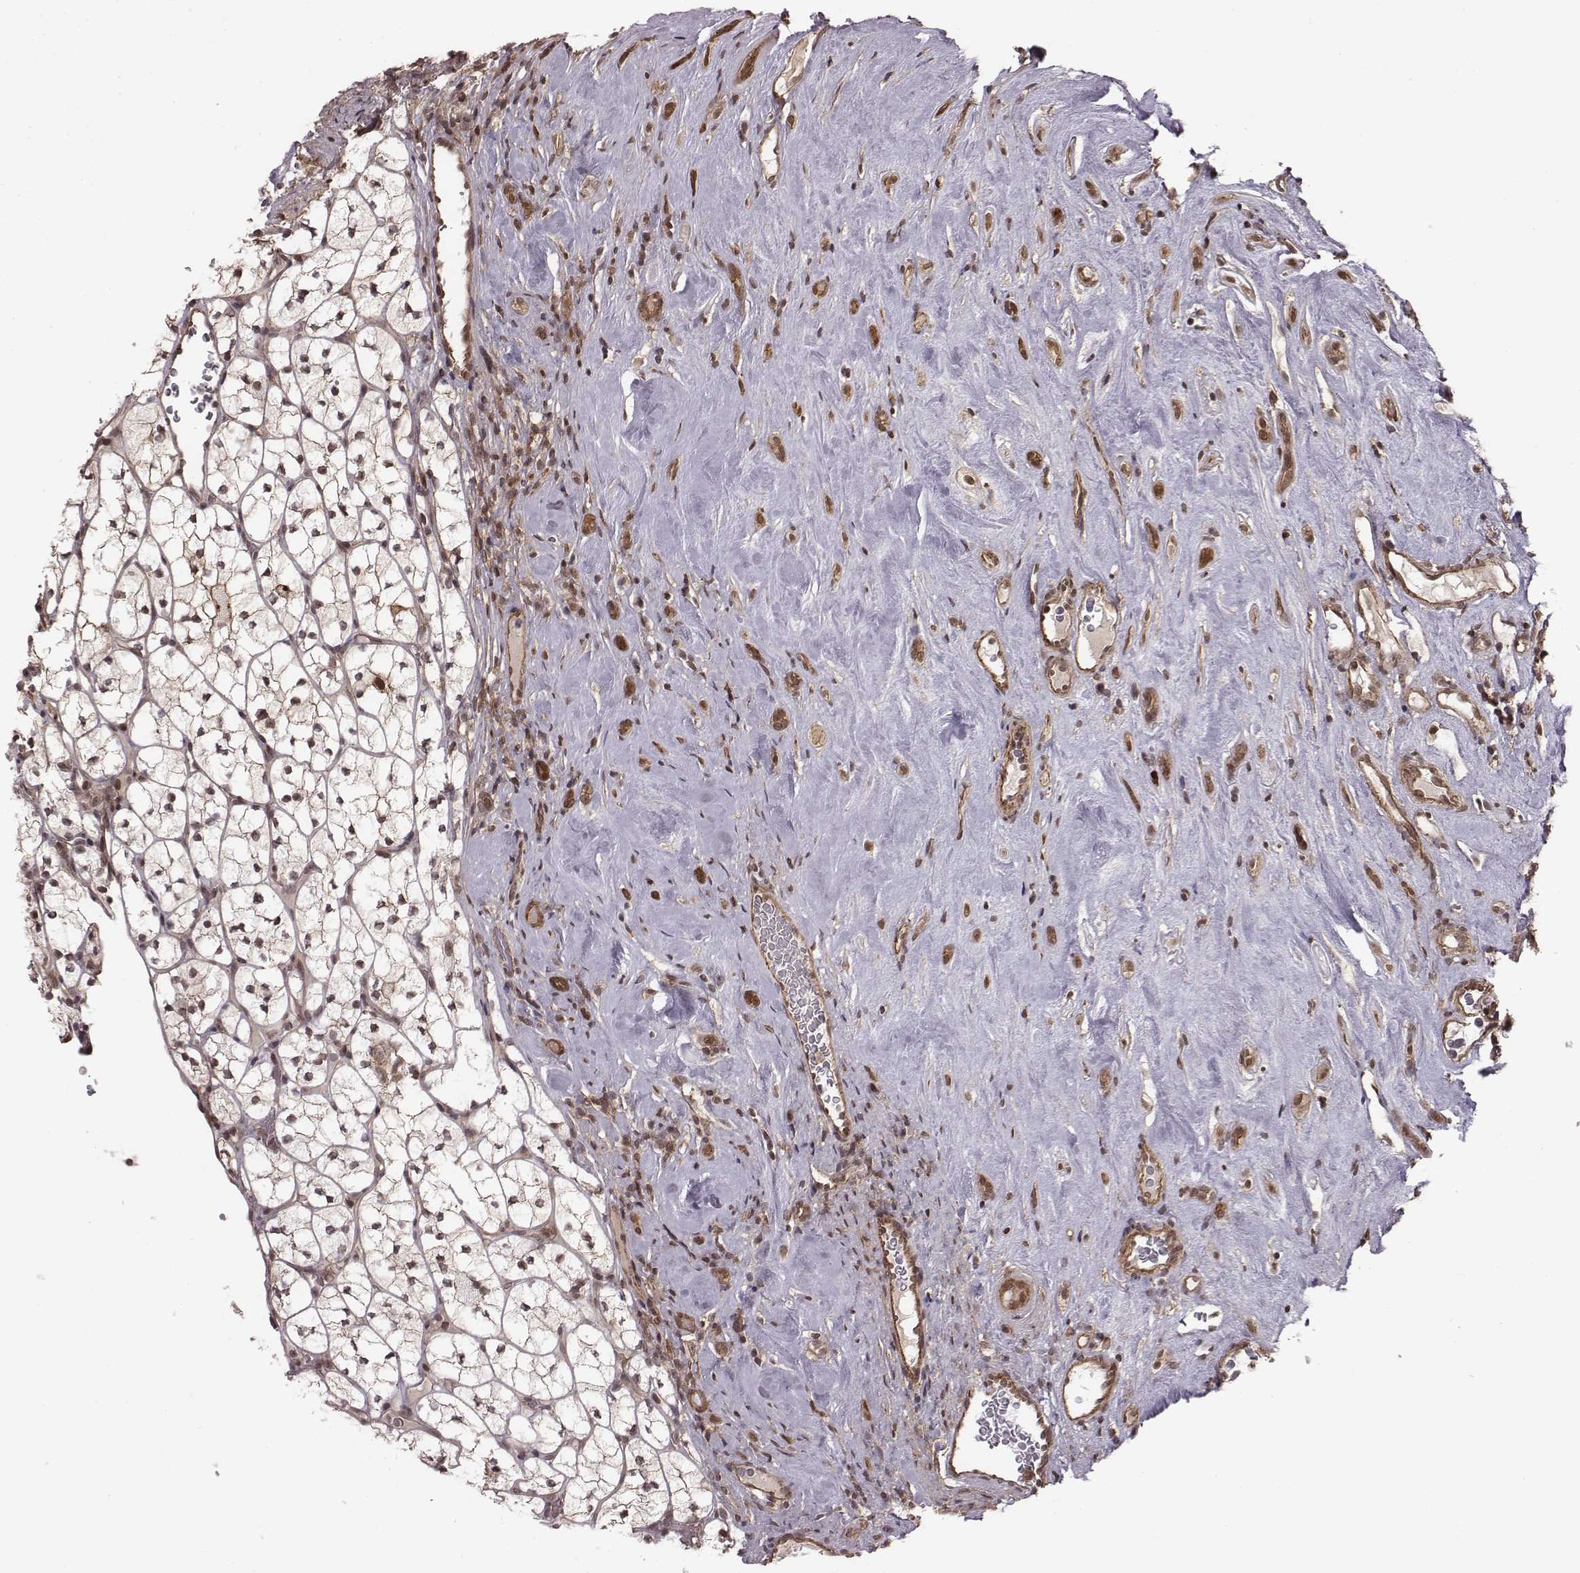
{"staining": {"intensity": "weak", "quantity": "<25%", "location": "nuclear"}, "tissue": "renal cancer", "cell_type": "Tumor cells", "image_type": "cancer", "snomed": [{"axis": "morphology", "description": "Adenocarcinoma, NOS"}, {"axis": "topography", "description": "Kidney"}], "caption": "Immunohistochemistry (IHC) histopathology image of neoplastic tissue: renal cancer (adenocarcinoma) stained with DAB exhibits no significant protein staining in tumor cells.", "gene": "RPL3", "patient": {"sex": "female", "age": 89}}